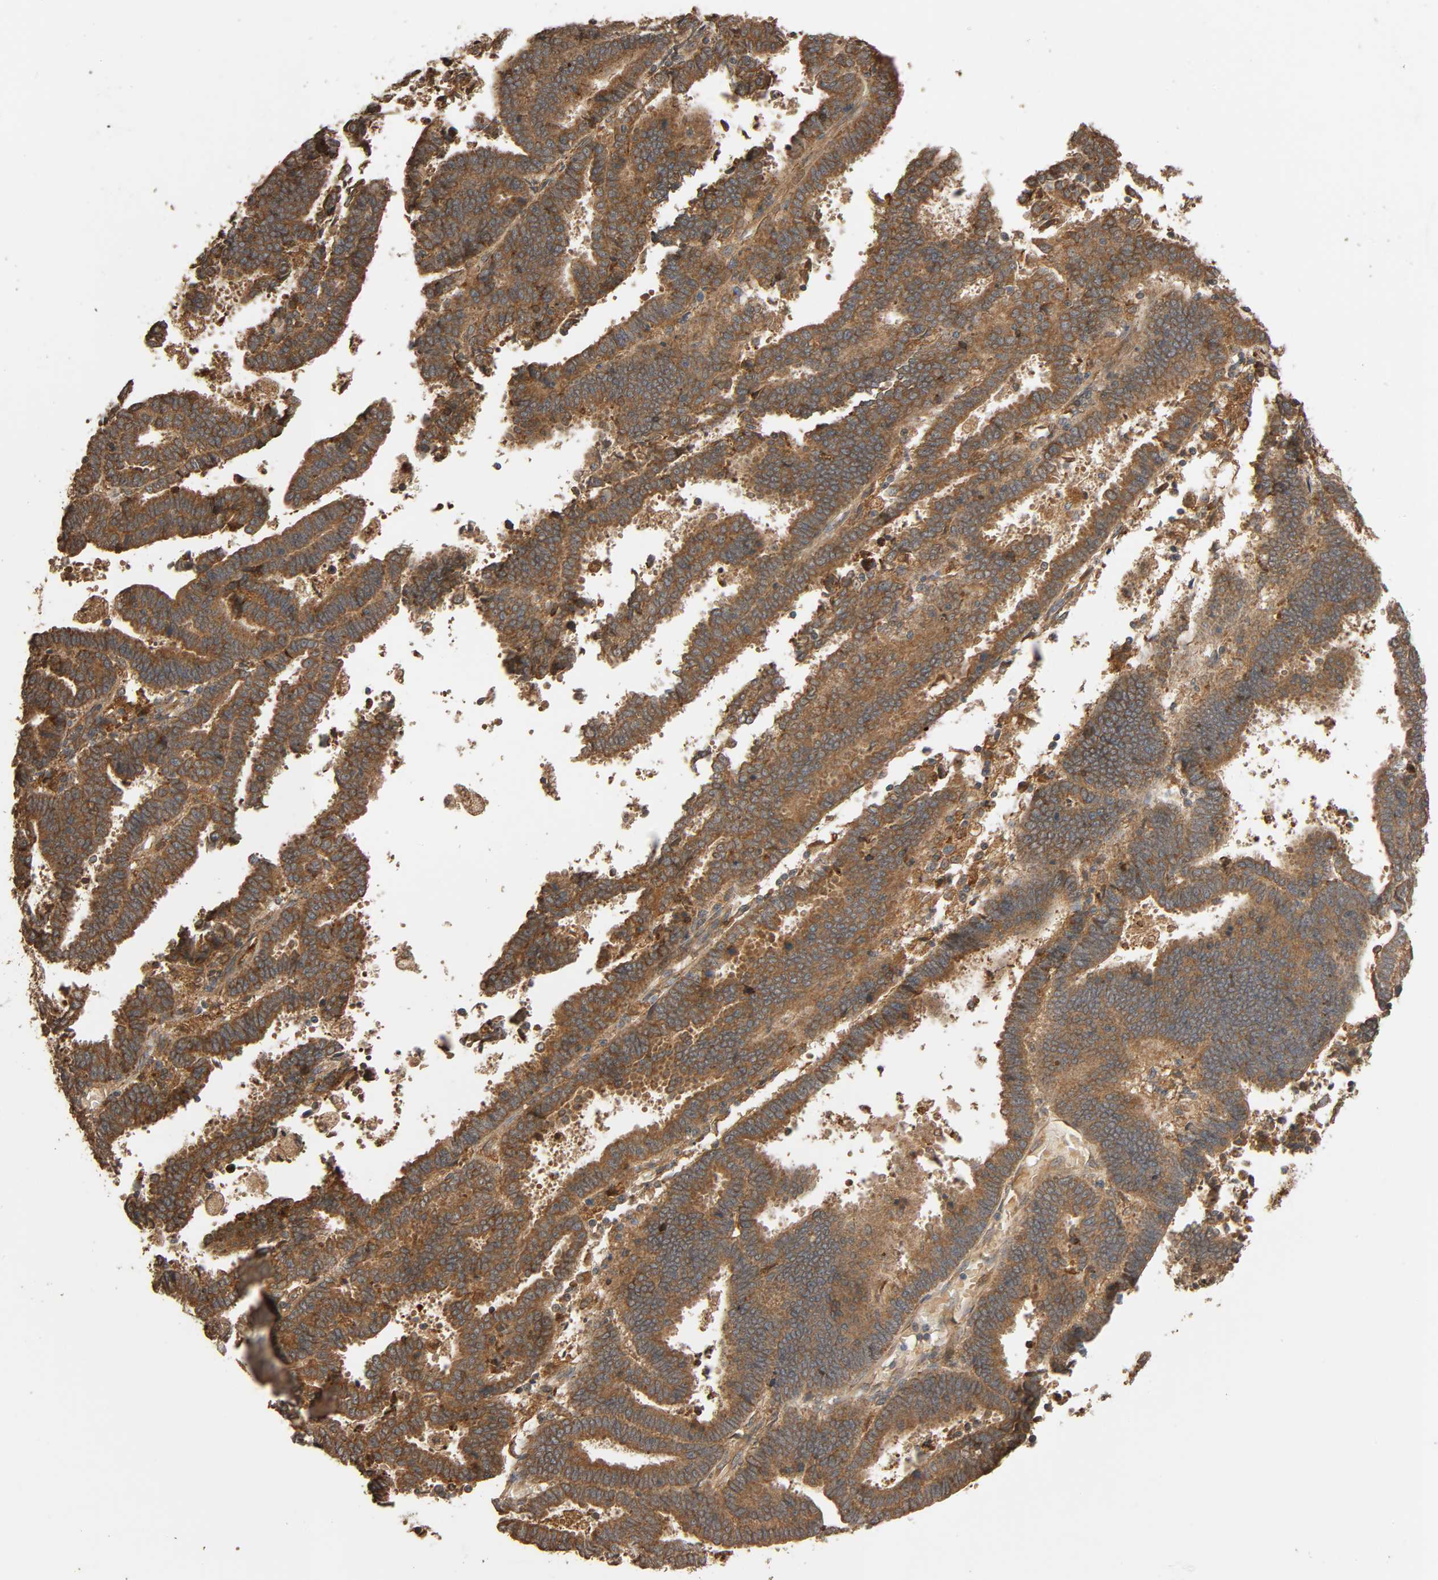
{"staining": {"intensity": "strong", "quantity": ">75%", "location": "cytoplasmic/membranous"}, "tissue": "endometrial cancer", "cell_type": "Tumor cells", "image_type": "cancer", "snomed": [{"axis": "morphology", "description": "Adenocarcinoma, NOS"}, {"axis": "topography", "description": "Uterus"}], "caption": "Adenocarcinoma (endometrial) stained with a protein marker exhibits strong staining in tumor cells.", "gene": "MAP3K8", "patient": {"sex": "female", "age": 83}}